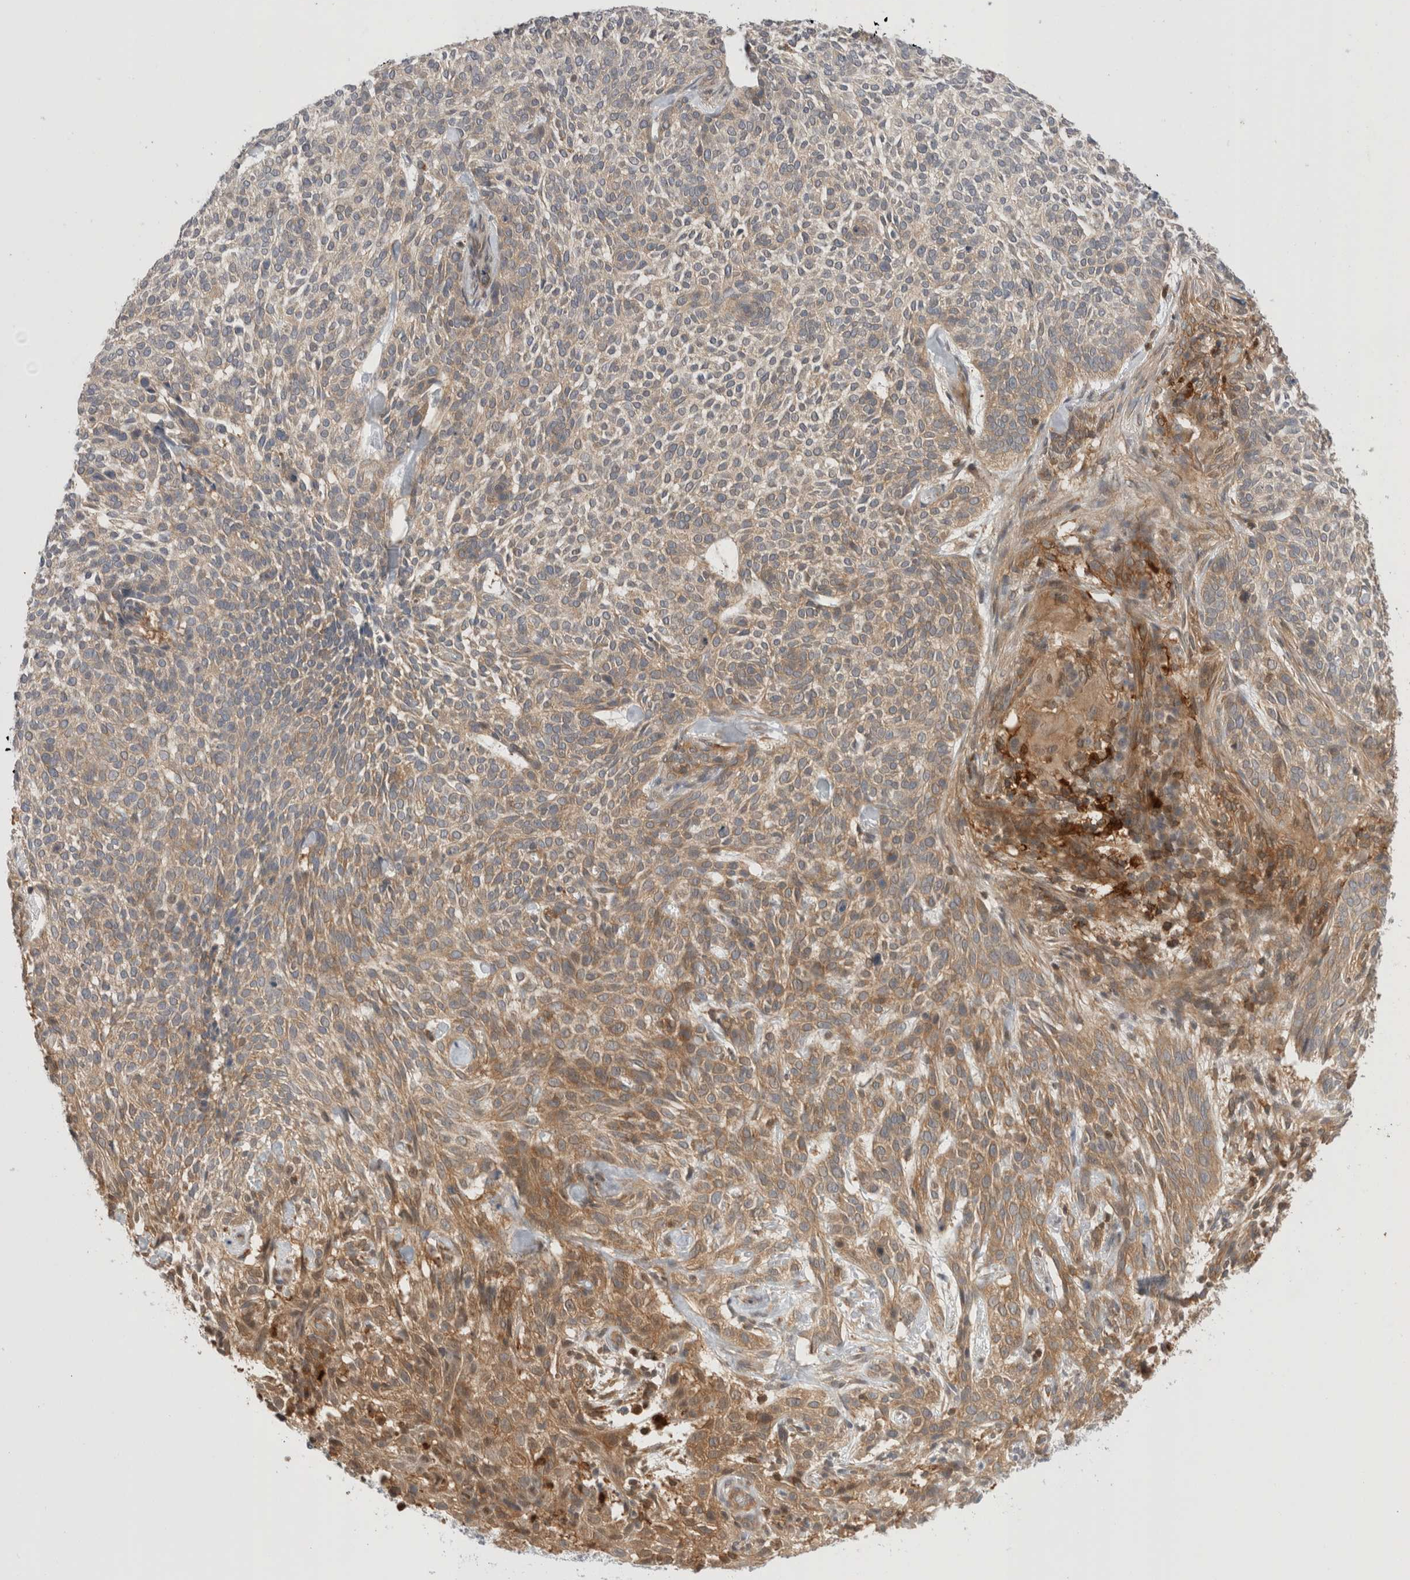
{"staining": {"intensity": "moderate", "quantity": "25%-75%", "location": "cytoplasmic/membranous"}, "tissue": "skin cancer", "cell_type": "Tumor cells", "image_type": "cancer", "snomed": [{"axis": "morphology", "description": "Basal cell carcinoma"}, {"axis": "topography", "description": "Skin"}], "caption": "Moderate cytoplasmic/membranous positivity is identified in about 25%-75% of tumor cells in skin cancer (basal cell carcinoma).", "gene": "NFKB1", "patient": {"sex": "female", "age": 64}}